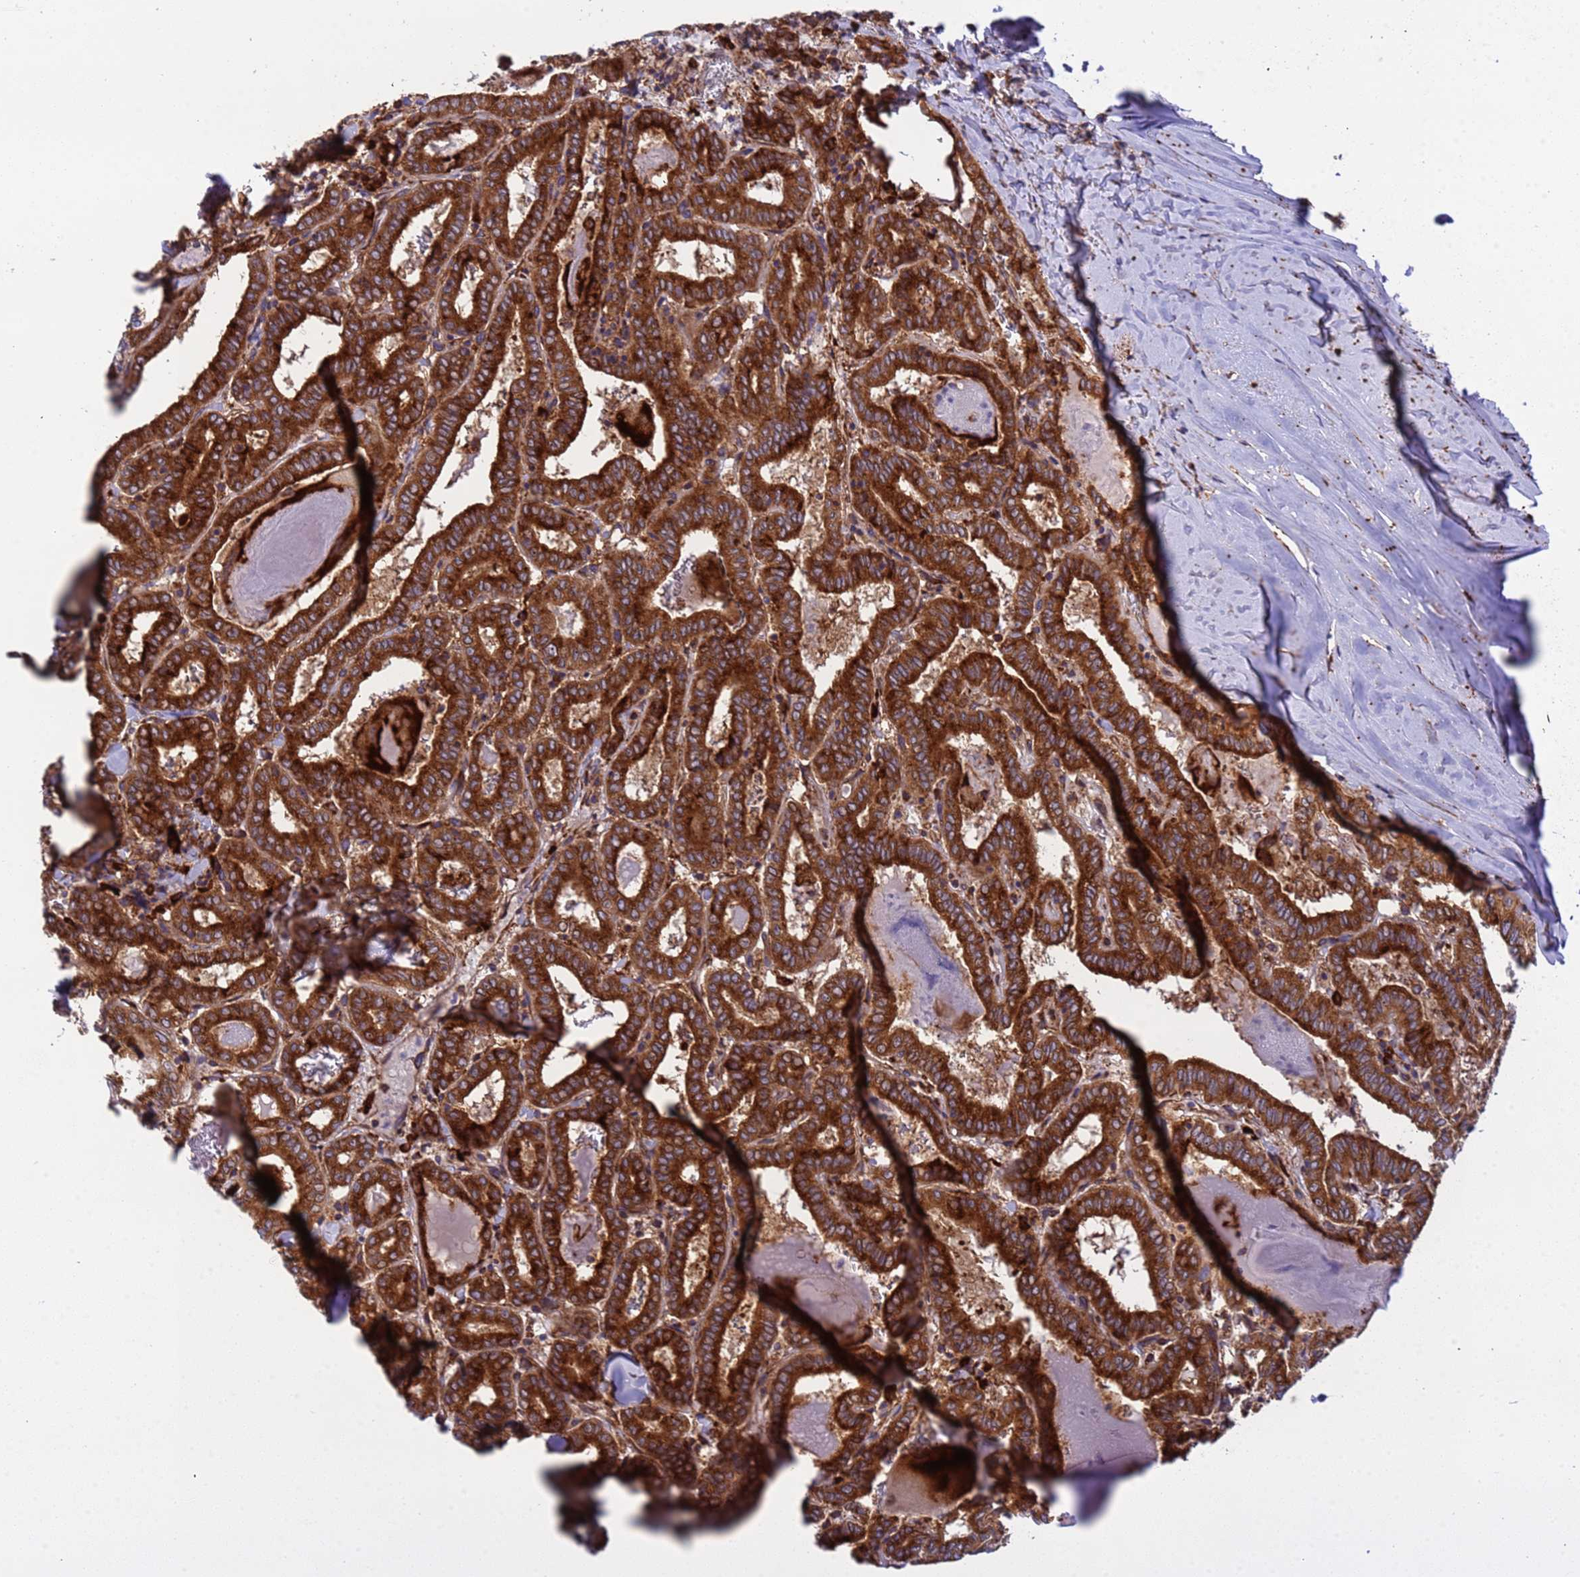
{"staining": {"intensity": "strong", "quantity": ">75%", "location": "cytoplasmic/membranous"}, "tissue": "thyroid cancer", "cell_type": "Tumor cells", "image_type": "cancer", "snomed": [{"axis": "morphology", "description": "Papillary adenocarcinoma, NOS"}, {"axis": "topography", "description": "Thyroid gland"}], "caption": "Immunohistochemical staining of thyroid cancer shows strong cytoplasmic/membranous protein expression in approximately >75% of tumor cells.", "gene": "RPL36", "patient": {"sex": "female", "age": 72}}